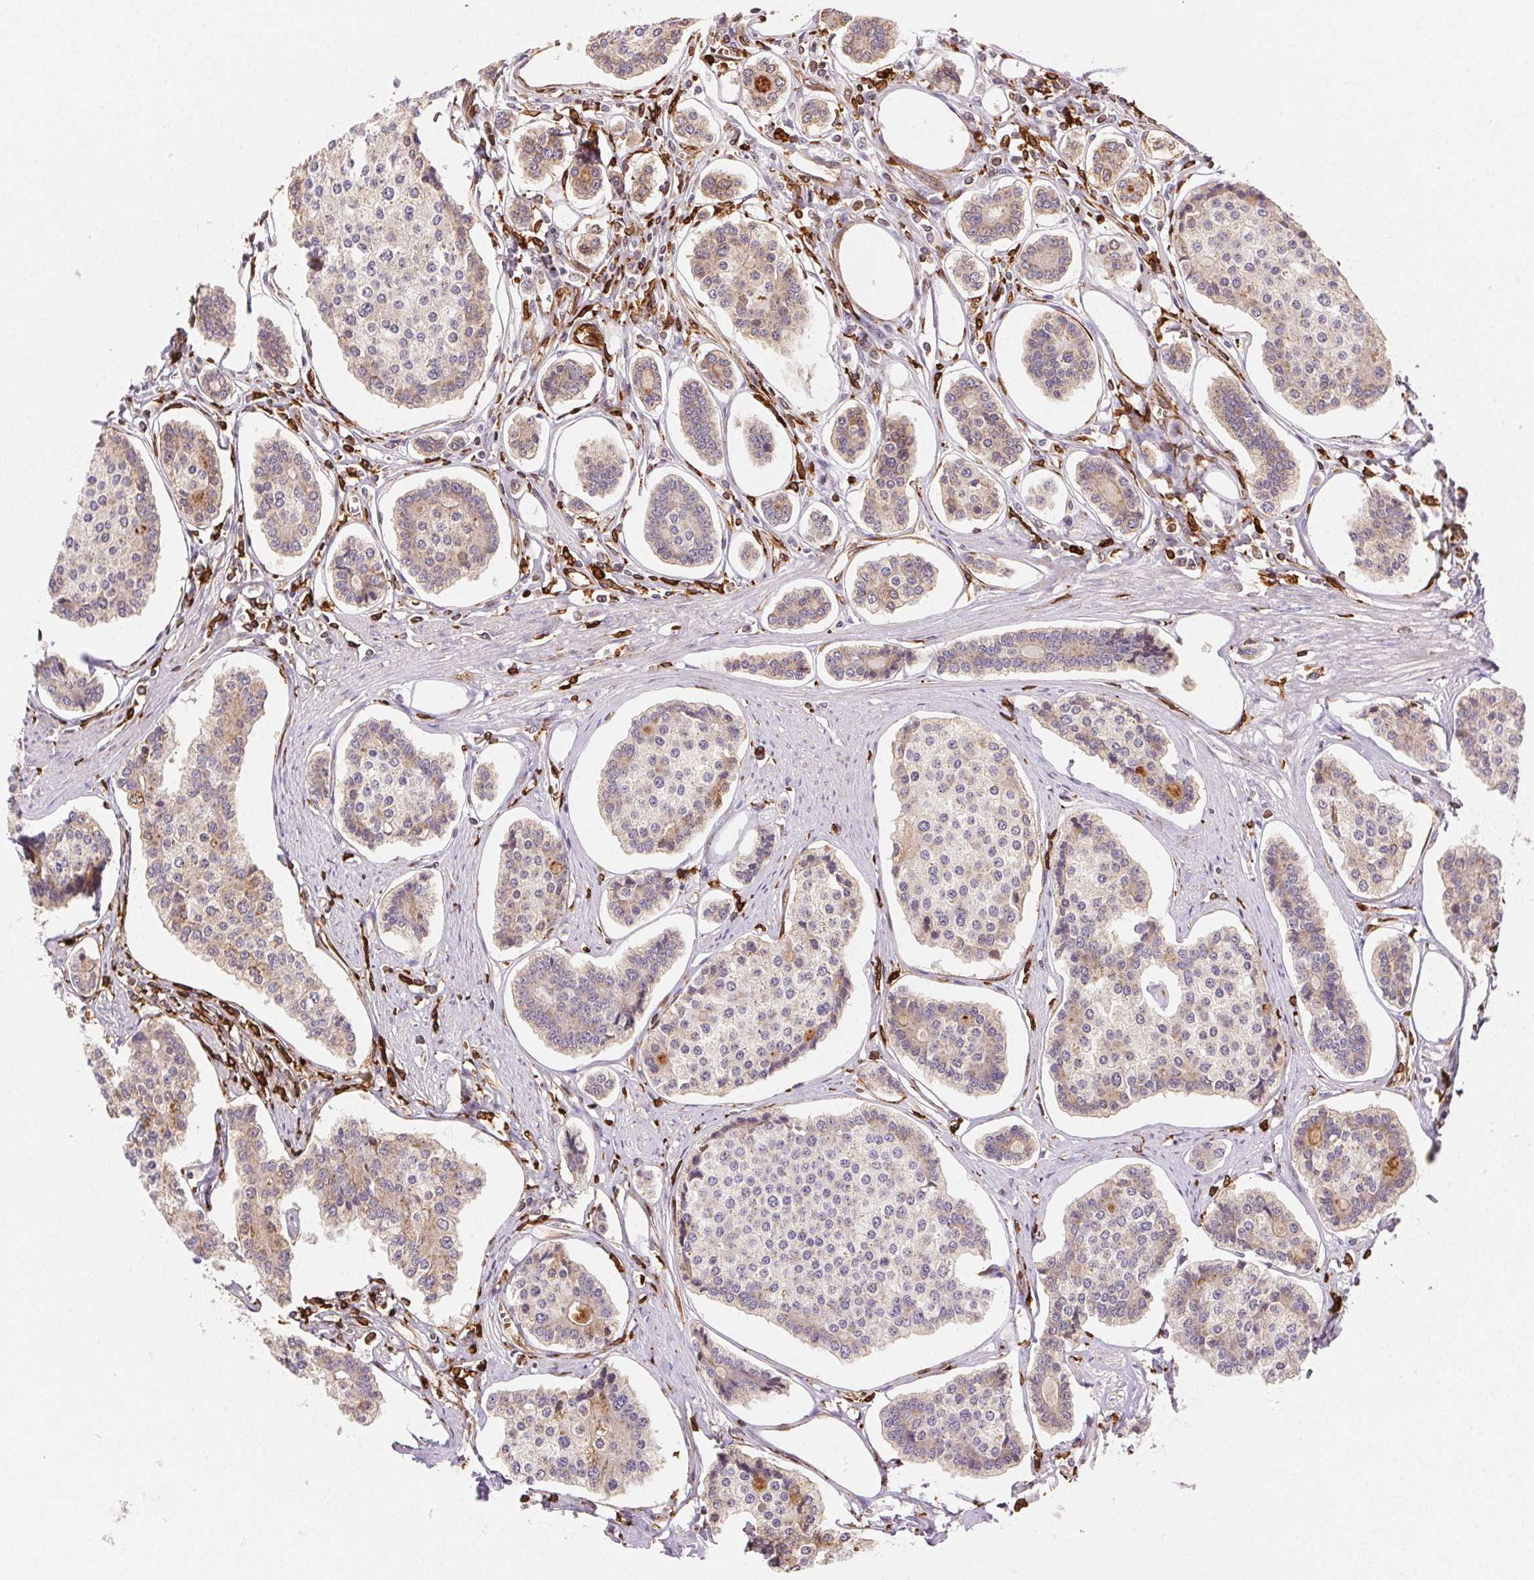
{"staining": {"intensity": "weak", "quantity": "25%-75%", "location": "cytoplasmic/membranous"}, "tissue": "carcinoid", "cell_type": "Tumor cells", "image_type": "cancer", "snomed": [{"axis": "morphology", "description": "Carcinoid, malignant, NOS"}, {"axis": "topography", "description": "Small intestine"}], "caption": "A high-resolution image shows immunohistochemistry staining of carcinoid, which exhibits weak cytoplasmic/membranous expression in about 25%-75% of tumor cells. The staining was performed using DAB (3,3'-diaminobenzidine) to visualize the protein expression in brown, while the nuclei were stained in blue with hematoxylin (Magnification: 20x).", "gene": "RNASET2", "patient": {"sex": "female", "age": 65}}